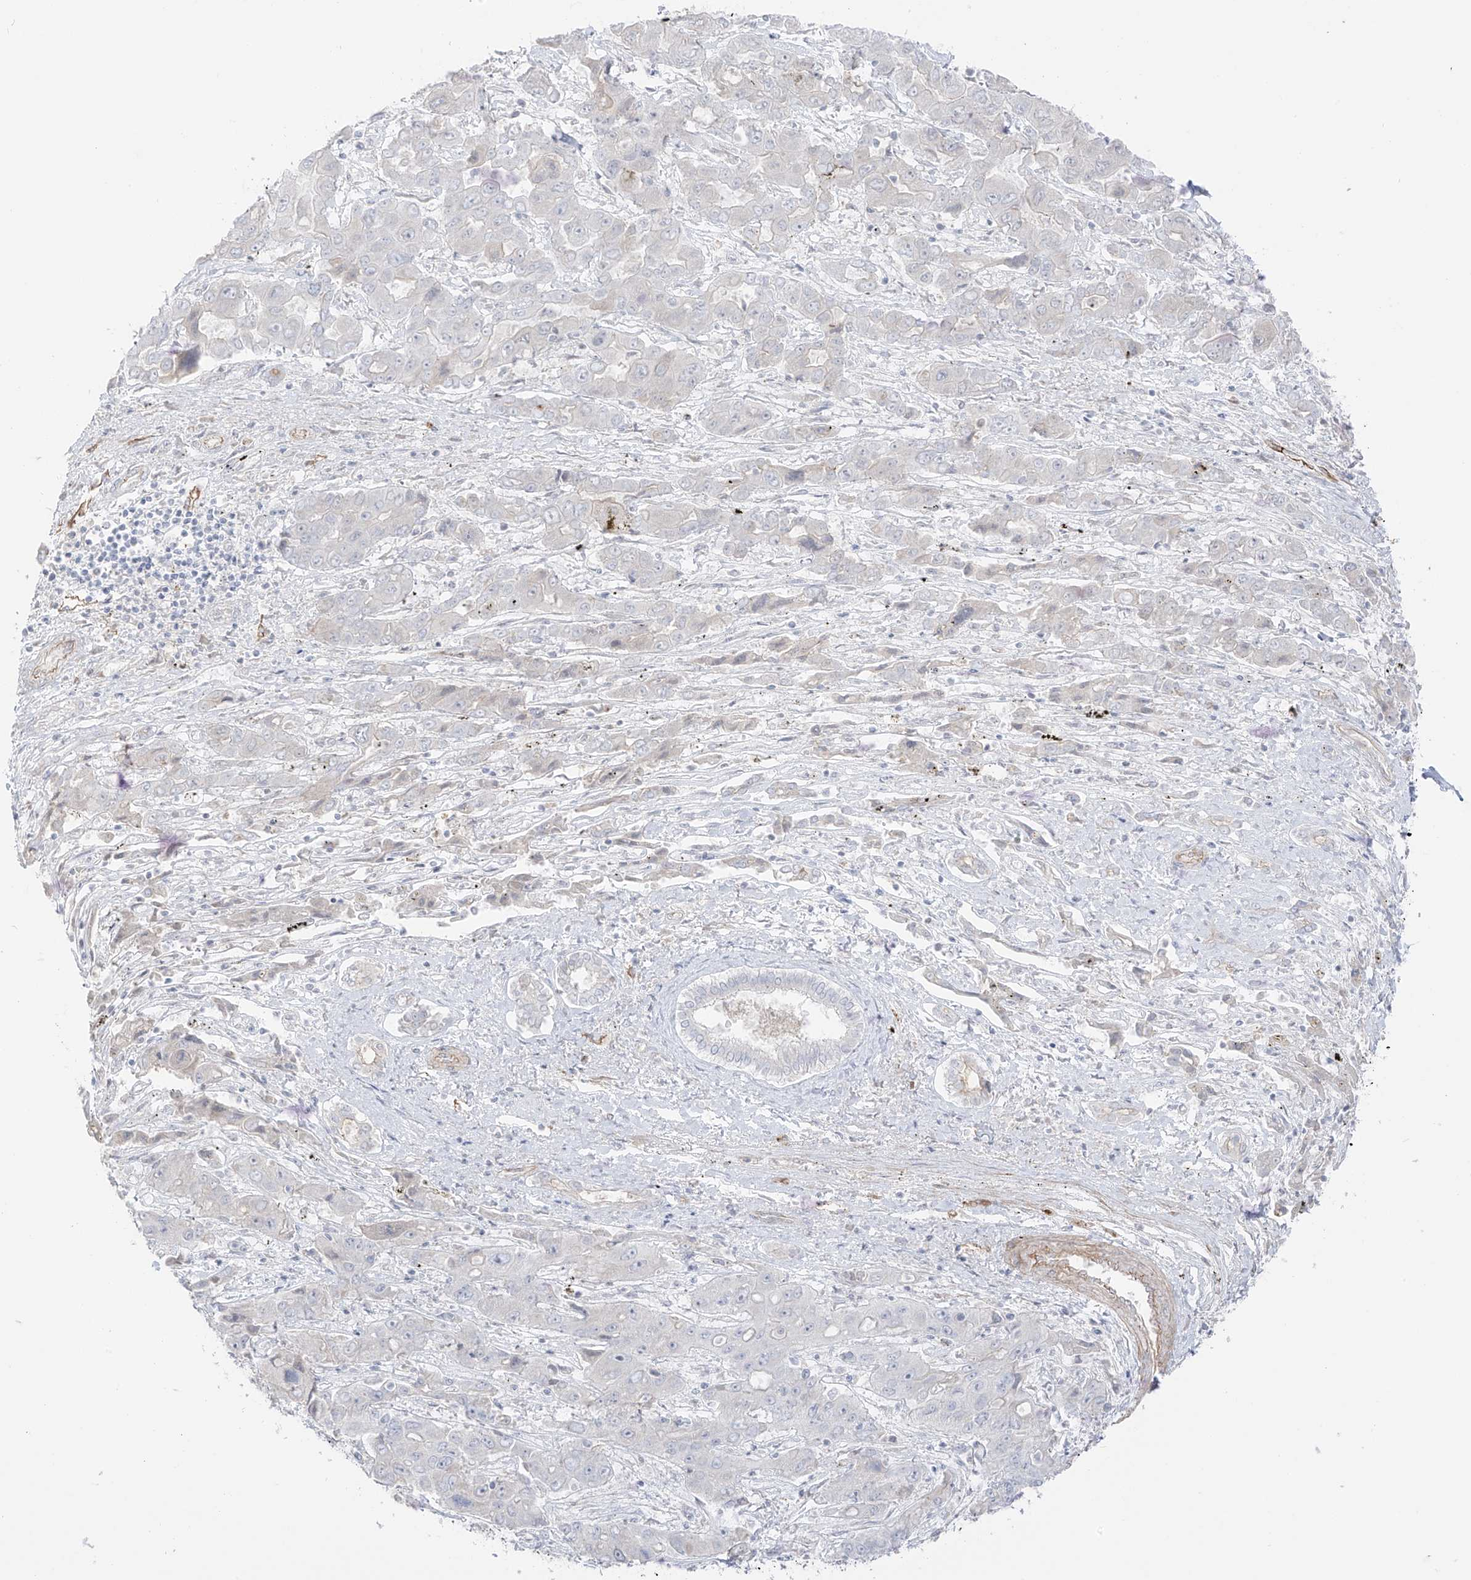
{"staining": {"intensity": "negative", "quantity": "none", "location": "none"}, "tissue": "liver cancer", "cell_type": "Tumor cells", "image_type": "cancer", "snomed": [{"axis": "morphology", "description": "Cholangiocarcinoma"}, {"axis": "topography", "description": "Liver"}], "caption": "This is a micrograph of immunohistochemistry (IHC) staining of liver cancer (cholangiocarcinoma), which shows no staining in tumor cells.", "gene": "C11orf87", "patient": {"sex": "male", "age": 67}}